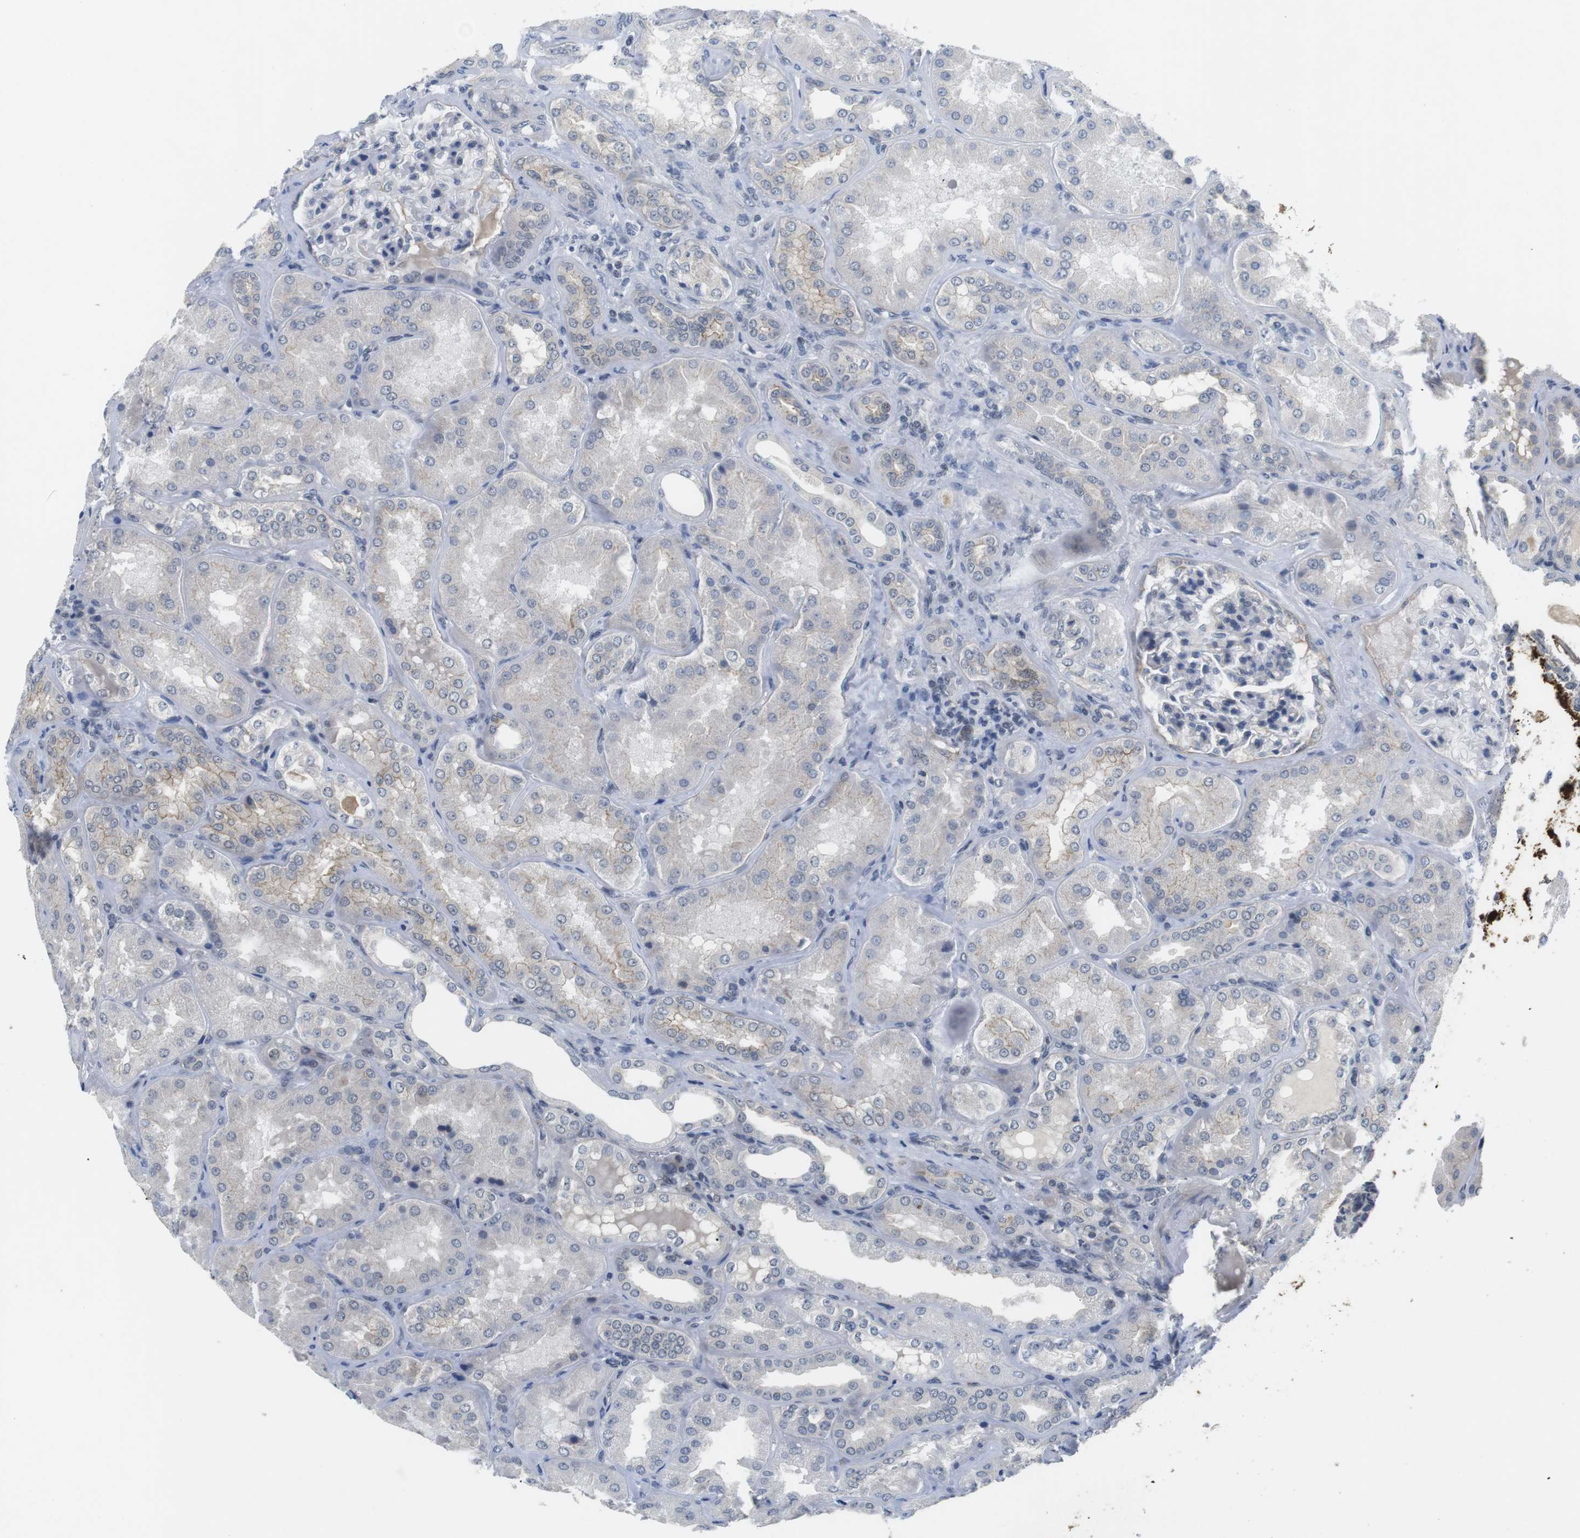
{"staining": {"intensity": "moderate", "quantity": "<25%", "location": "nuclear"}, "tissue": "kidney", "cell_type": "Cells in glomeruli", "image_type": "normal", "snomed": [{"axis": "morphology", "description": "Normal tissue, NOS"}, {"axis": "topography", "description": "Kidney"}], "caption": "The immunohistochemical stain highlights moderate nuclear positivity in cells in glomeruli of normal kidney.", "gene": "NECTIN1", "patient": {"sex": "female", "age": 56}}